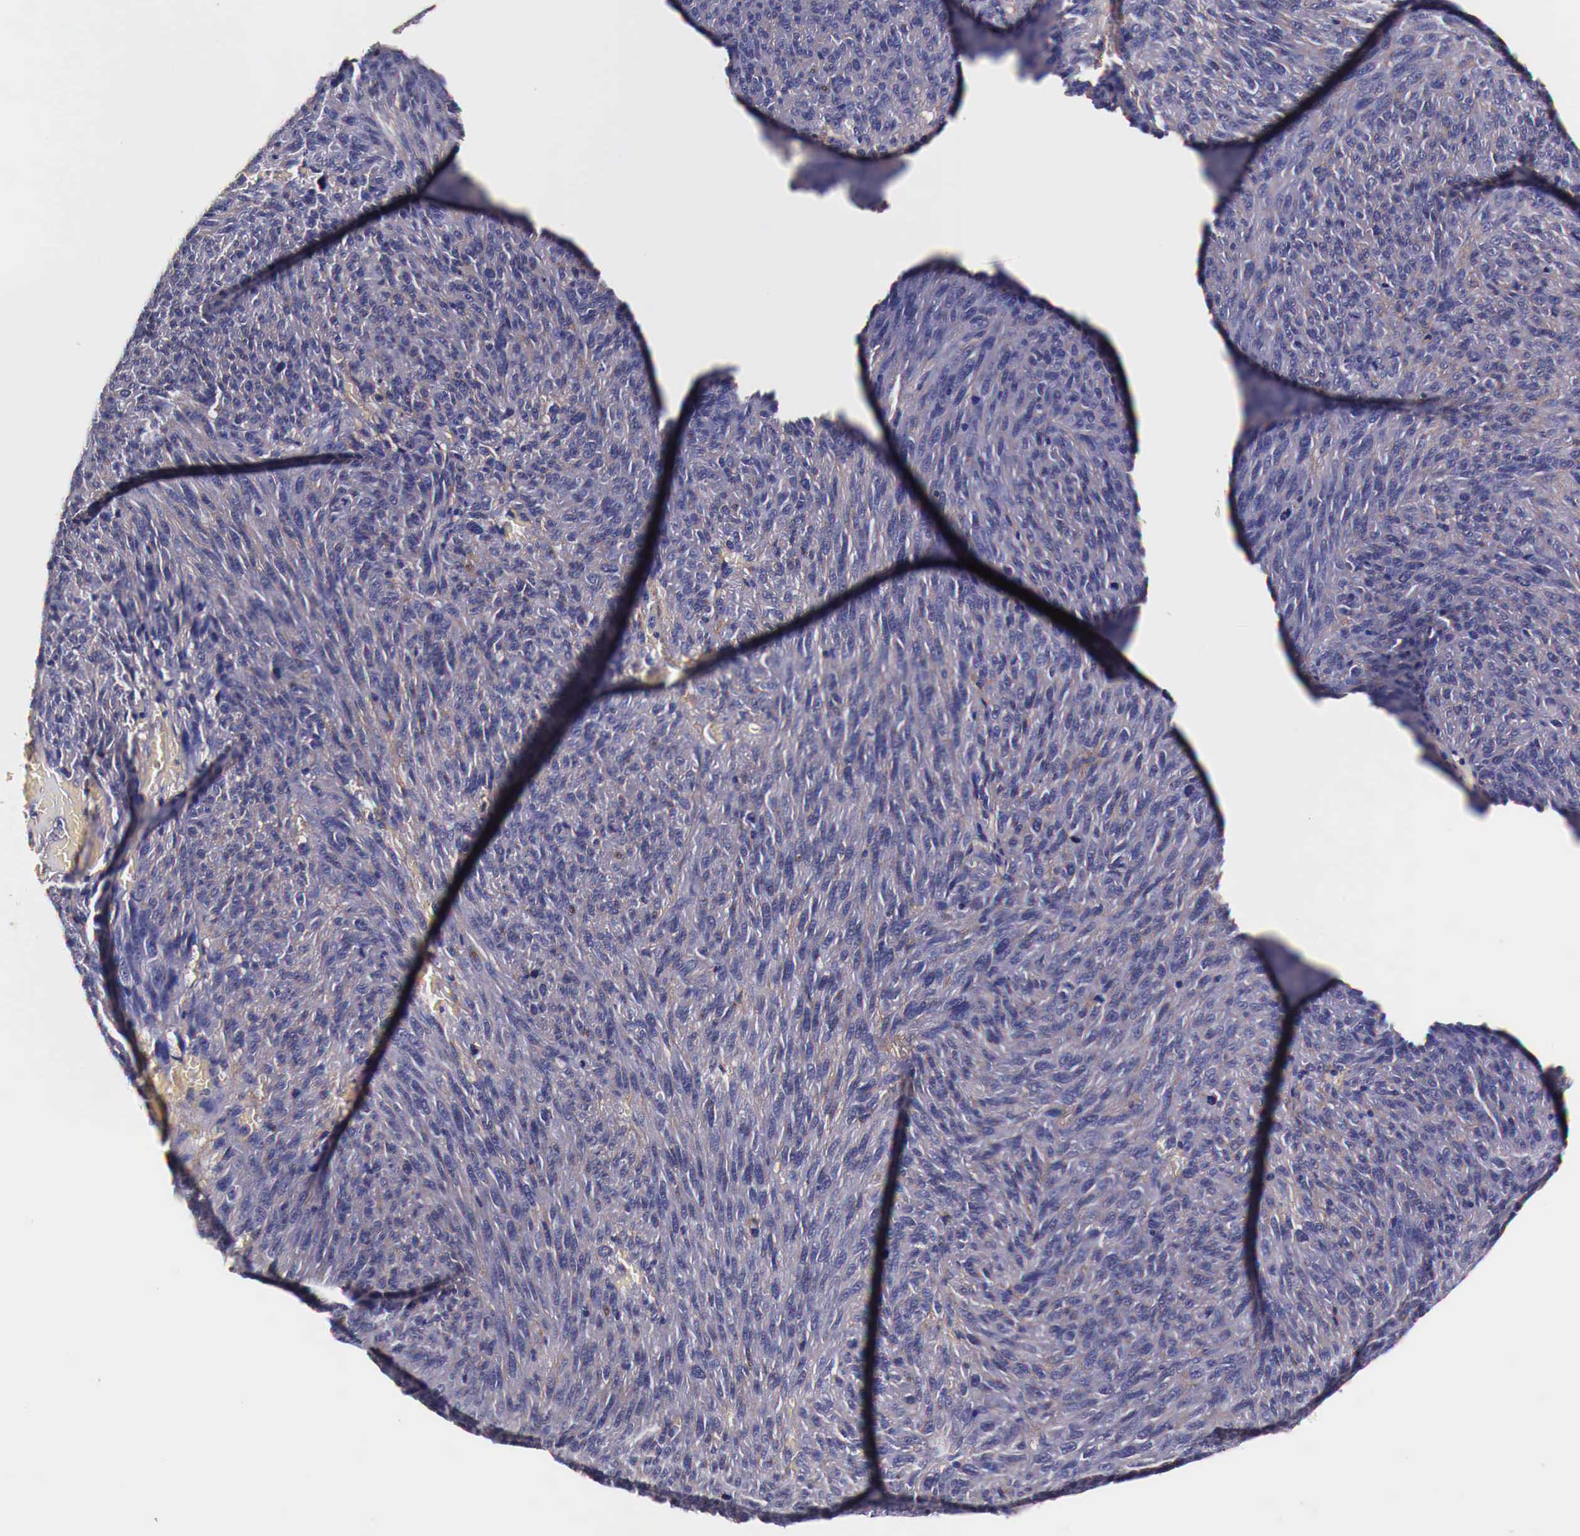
{"staining": {"intensity": "negative", "quantity": "none", "location": "none"}, "tissue": "melanoma", "cell_type": "Tumor cells", "image_type": "cancer", "snomed": [{"axis": "morphology", "description": "Malignant melanoma, NOS"}, {"axis": "topography", "description": "Skin"}], "caption": "An immunohistochemistry (IHC) image of melanoma is shown. There is no staining in tumor cells of melanoma.", "gene": "RP2", "patient": {"sex": "male", "age": 76}}